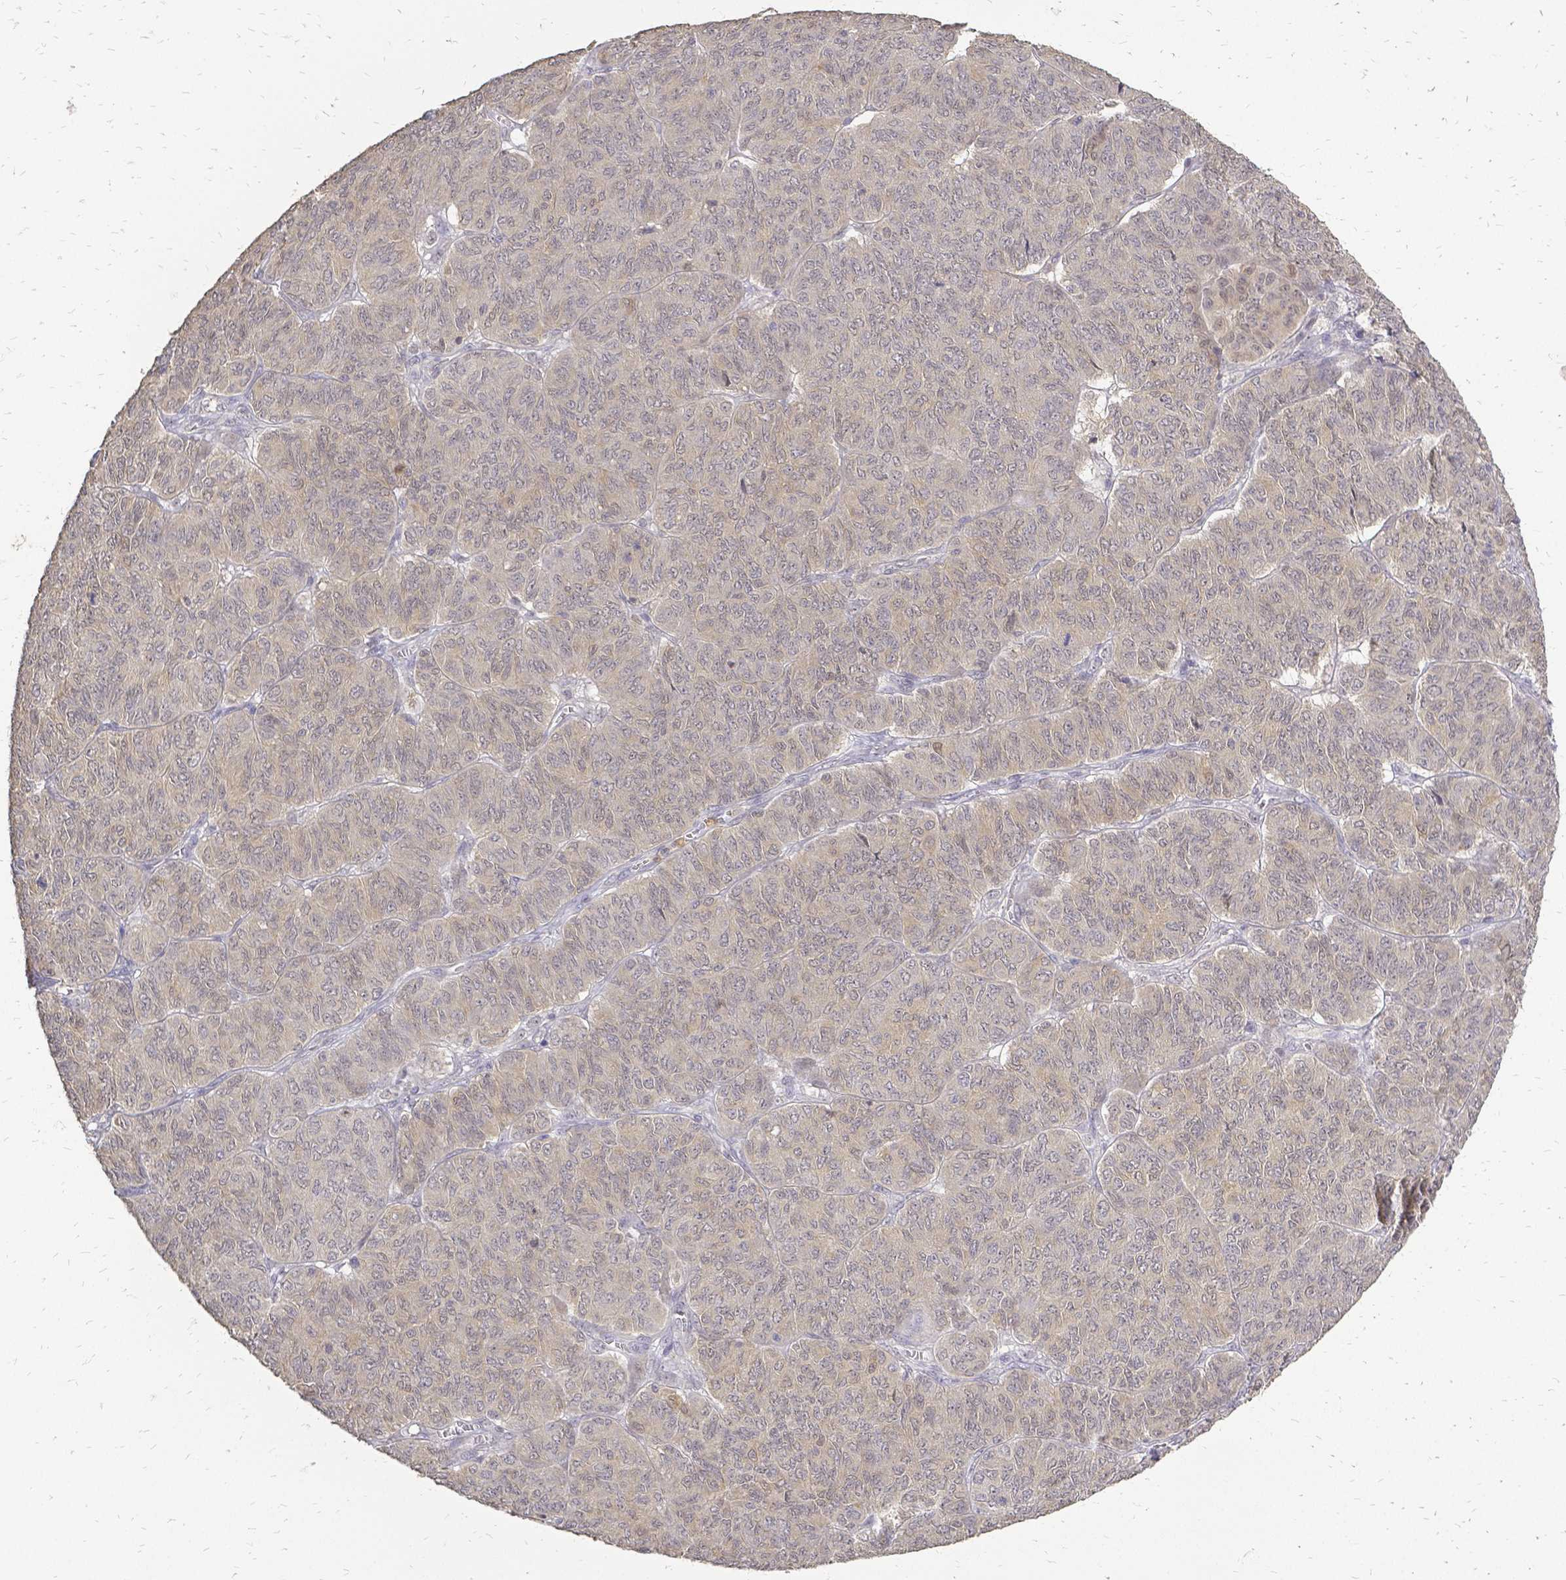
{"staining": {"intensity": "weak", "quantity": "<25%", "location": "cytoplasmic/membranous"}, "tissue": "ovarian cancer", "cell_type": "Tumor cells", "image_type": "cancer", "snomed": [{"axis": "morphology", "description": "Carcinoma, endometroid"}, {"axis": "topography", "description": "Ovary"}], "caption": "Immunohistochemistry (IHC) histopathology image of ovarian cancer (endometroid carcinoma) stained for a protein (brown), which demonstrates no expression in tumor cells.", "gene": "CIB1", "patient": {"sex": "female", "age": 80}}